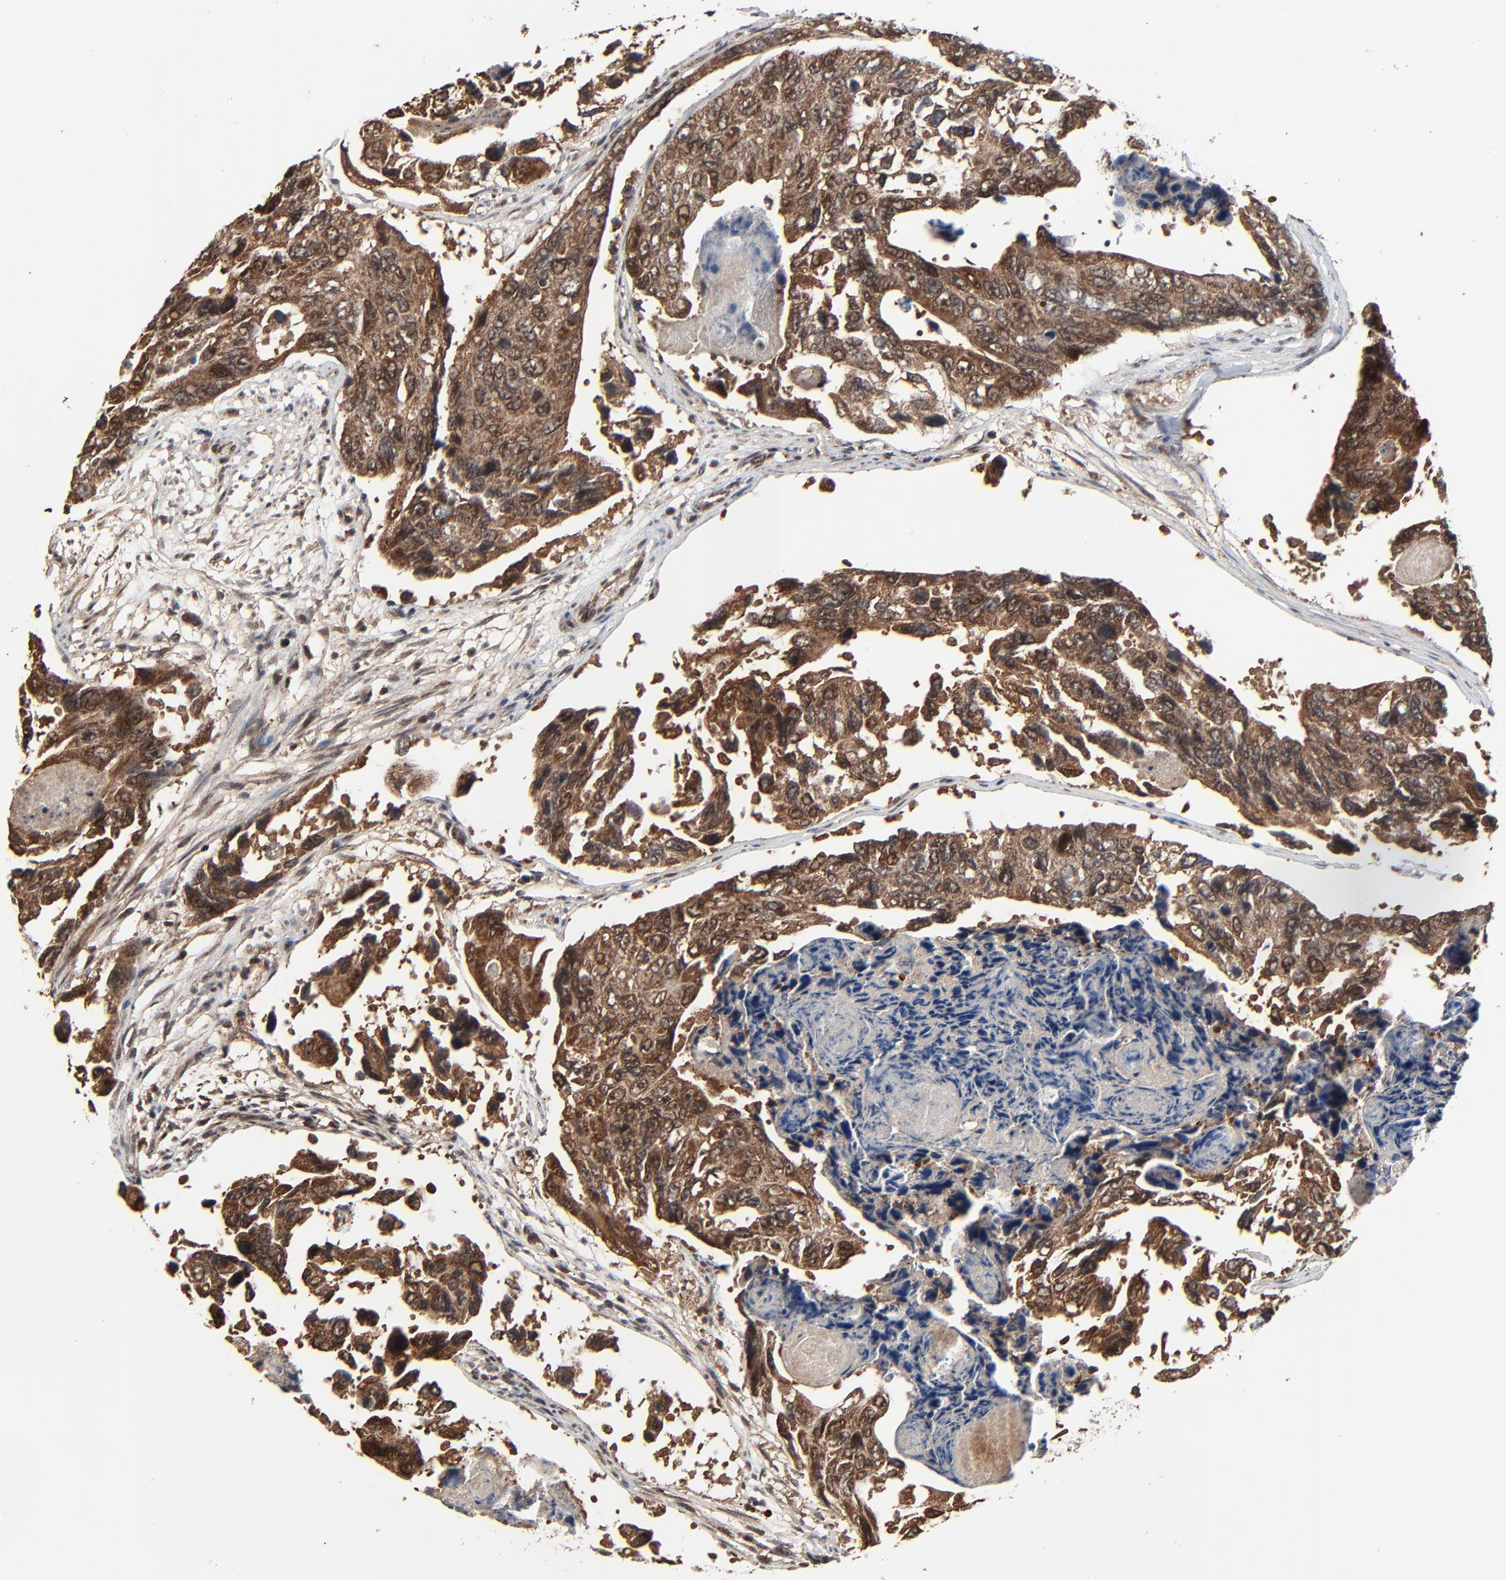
{"staining": {"intensity": "moderate", "quantity": ">75%", "location": "cytoplasmic/membranous,nuclear"}, "tissue": "colorectal cancer", "cell_type": "Tumor cells", "image_type": "cancer", "snomed": [{"axis": "morphology", "description": "Adenocarcinoma, NOS"}, {"axis": "topography", "description": "Colon"}], "caption": "There is medium levels of moderate cytoplasmic/membranous and nuclear positivity in tumor cells of colorectal cancer (adenocarcinoma), as demonstrated by immunohistochemical staining (brown color).", "gene": "RHOJ", "patient": {"sex": "female", "age": 86}}